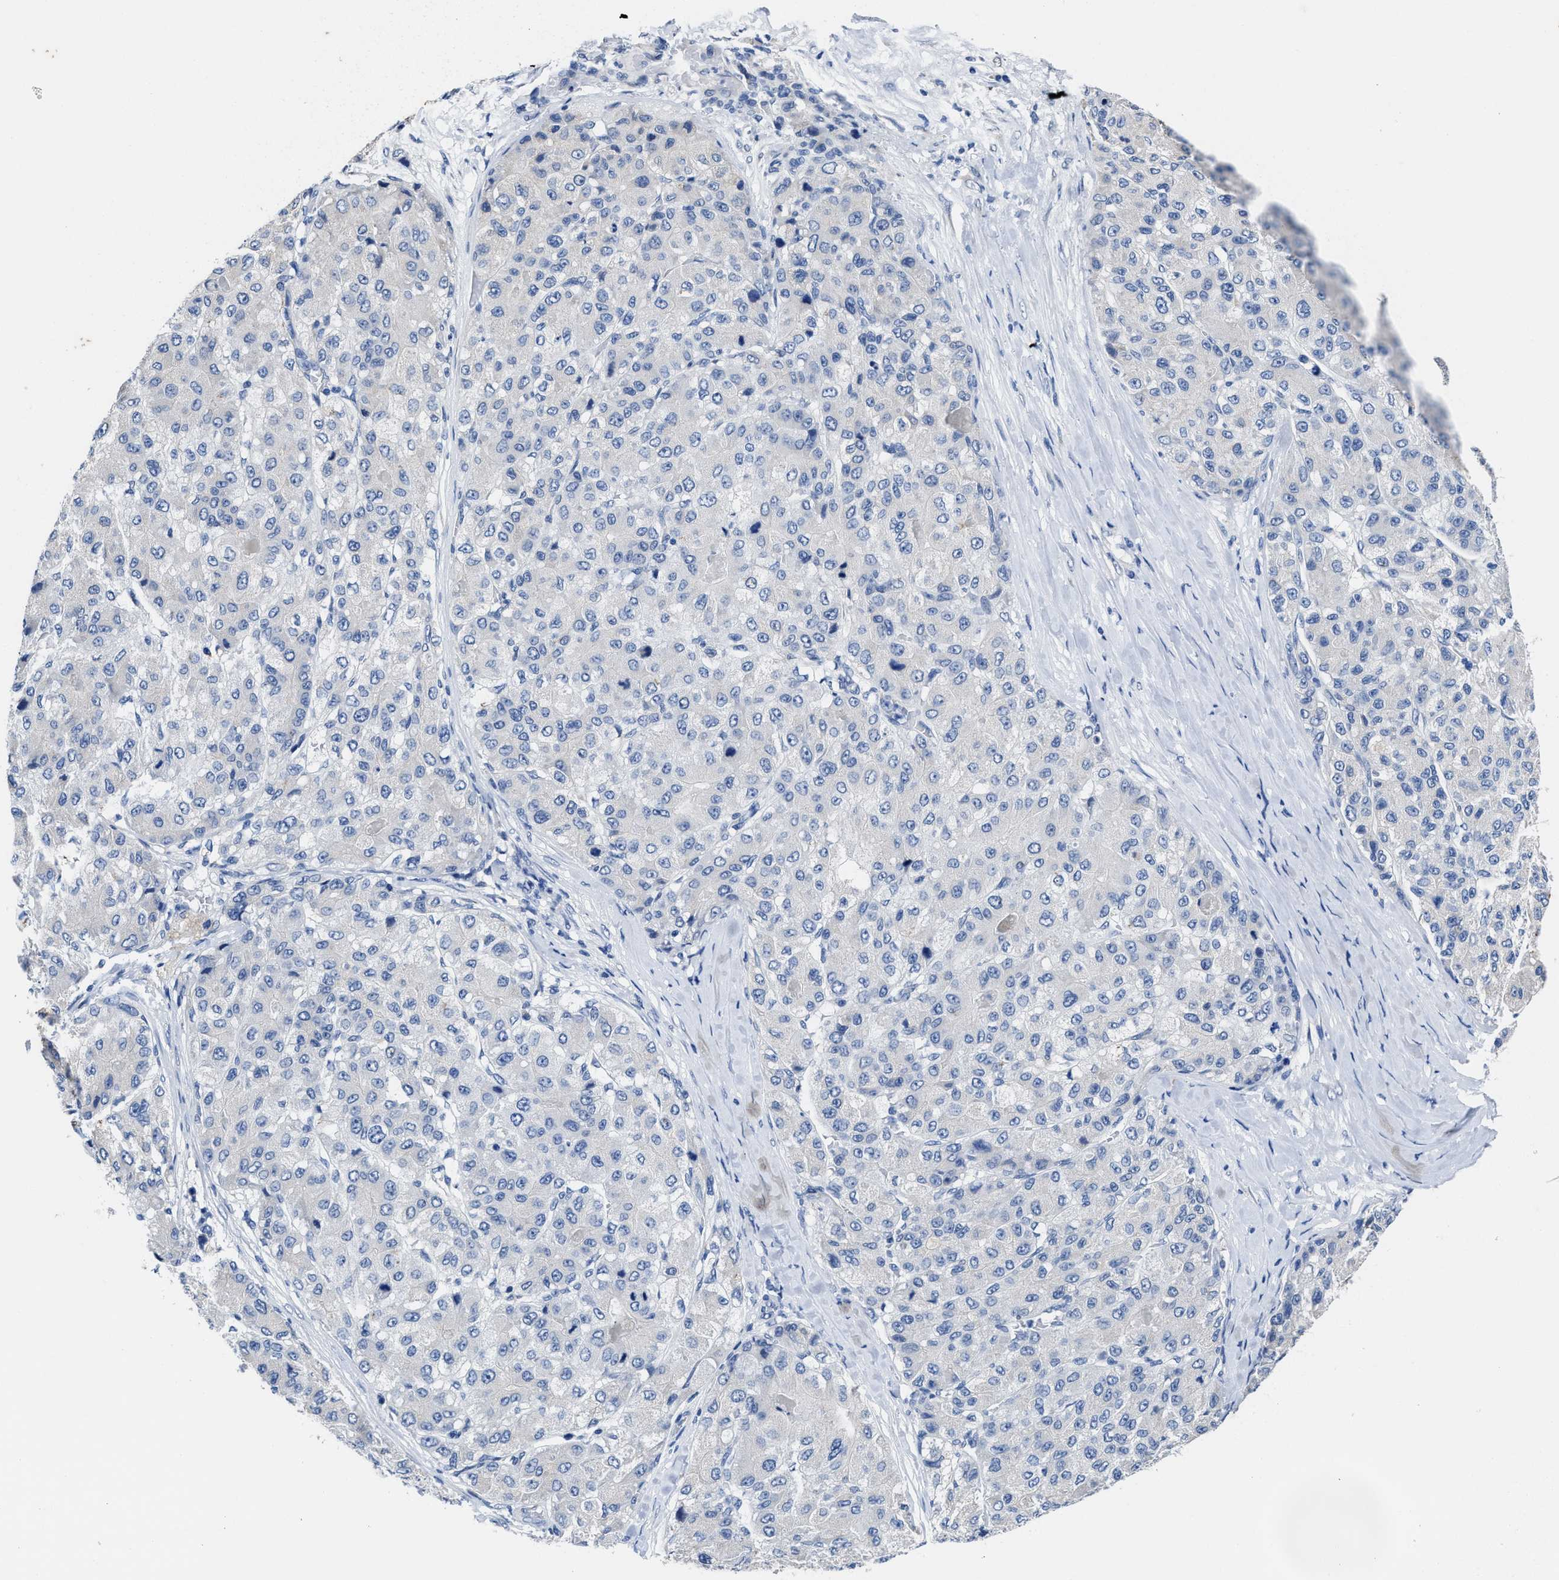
{"staining": {"intensity": "negative", "quantity": "none", "location": "none"}, "tissue": "liver cancer", "cell_type": "Tumor cells", "image_type": "cancer", "snomed": [{"axis": "morphology", "description": "Carcinoma, Hepatocellular, NOS"}, {"axis": "topography", "description": "Liver"}], "caption": "The histopathology image reveals no significant expression in tumor cells of liver hepatocellular carcinoma. (DAB immunohistochemistry with hematoxylin counter stain).", "gene": "HOOK1", "patient": {"sex": "male", "age": 80}}